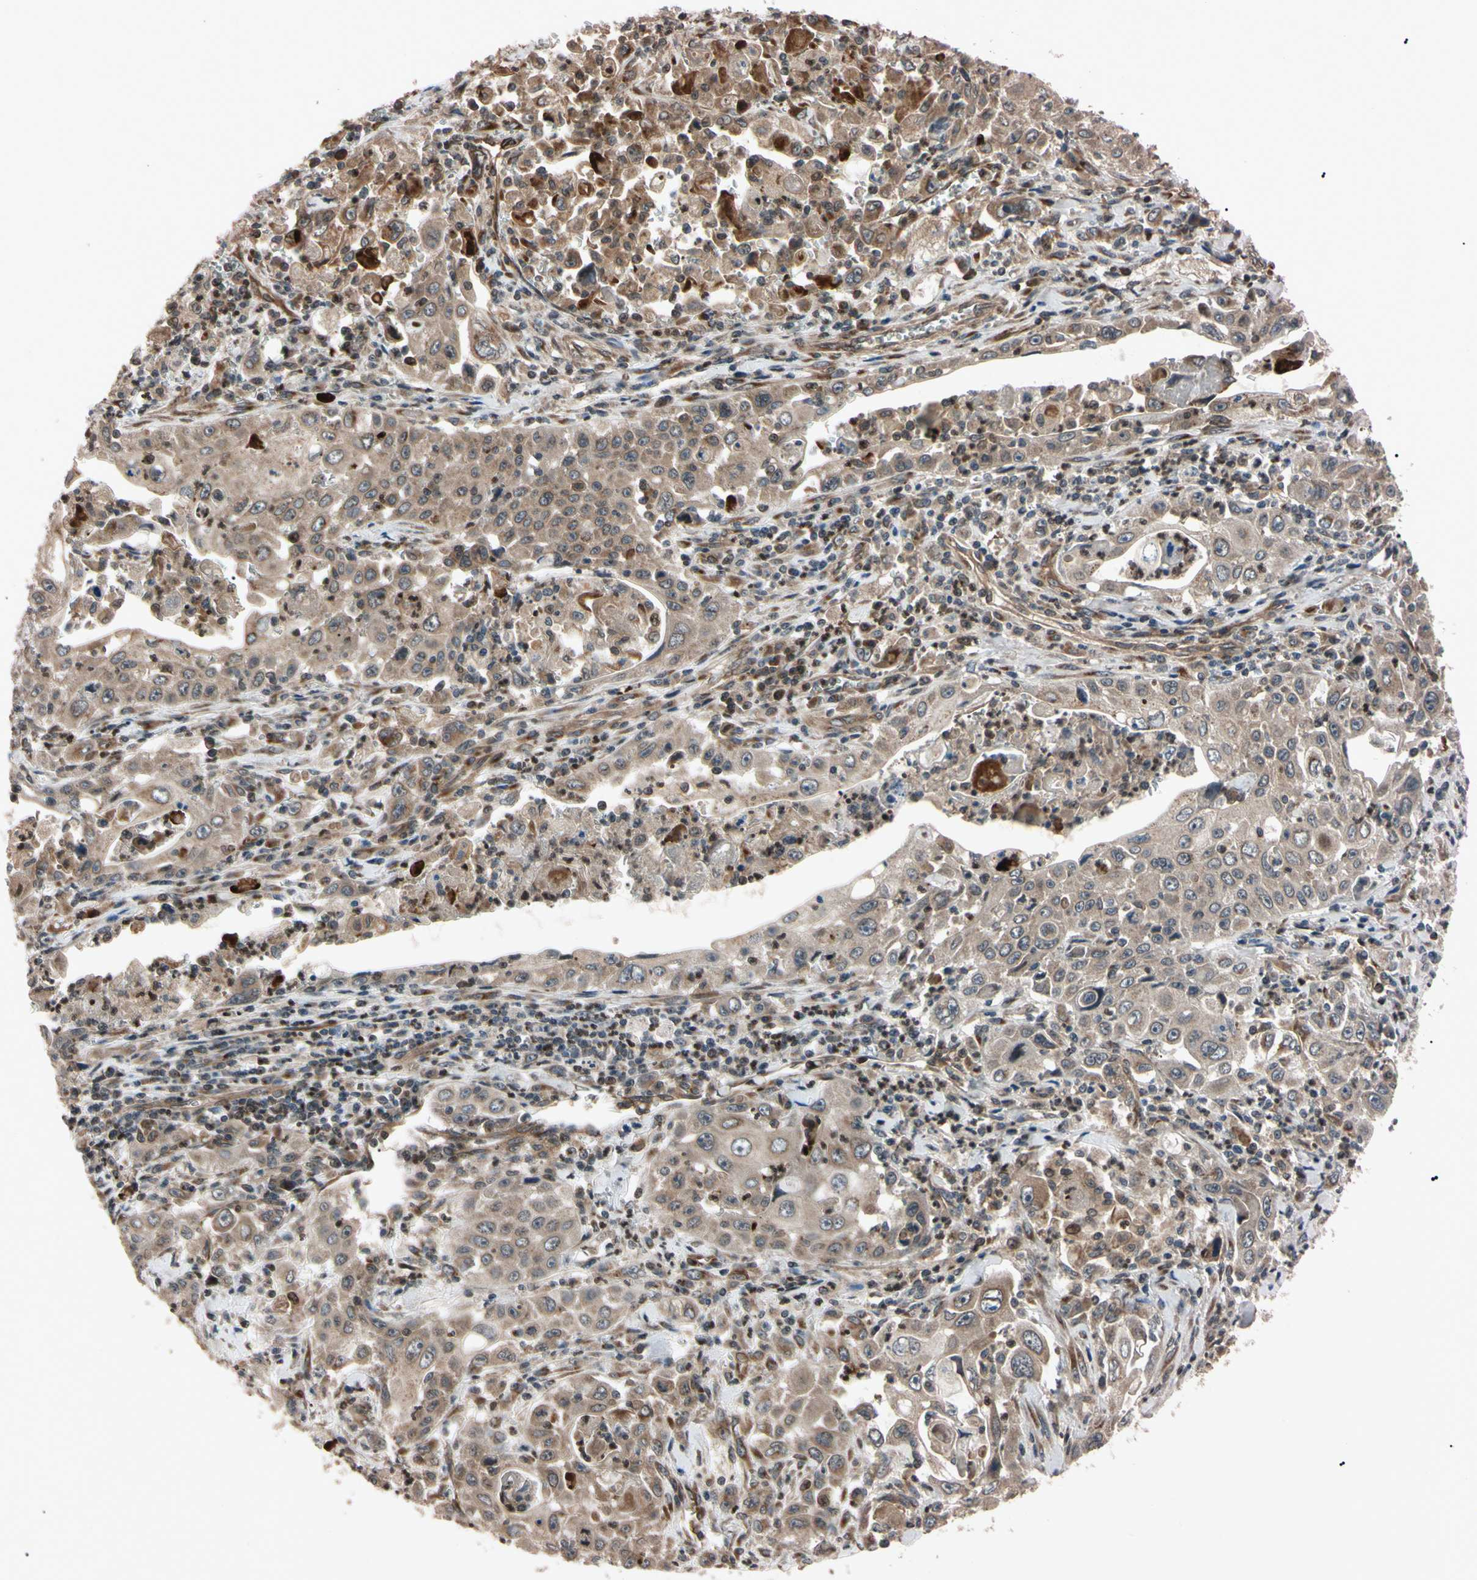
{"staining": {"intensity": "moderate", "quantity": ">75%", "location": "cytoplasmic/membranous"}, "tissue": "pancreatic cancer", "cell_type": "Tumor cells", "image_type": "cancer", "snomed": [{"axis": "morphology", "description": "Adenocarcinoma, NOS"}, {"axis": "topography", "description": "Pancreas"}], "caption": "The immunohistochemical stain highlights moderate cytoplasmic/membranous expression in tumor cells of adenocarcinoma (pancreatic) tissue.", "gene": "GUCY1B1", "patient": {"sex": "male", "age": 70}}